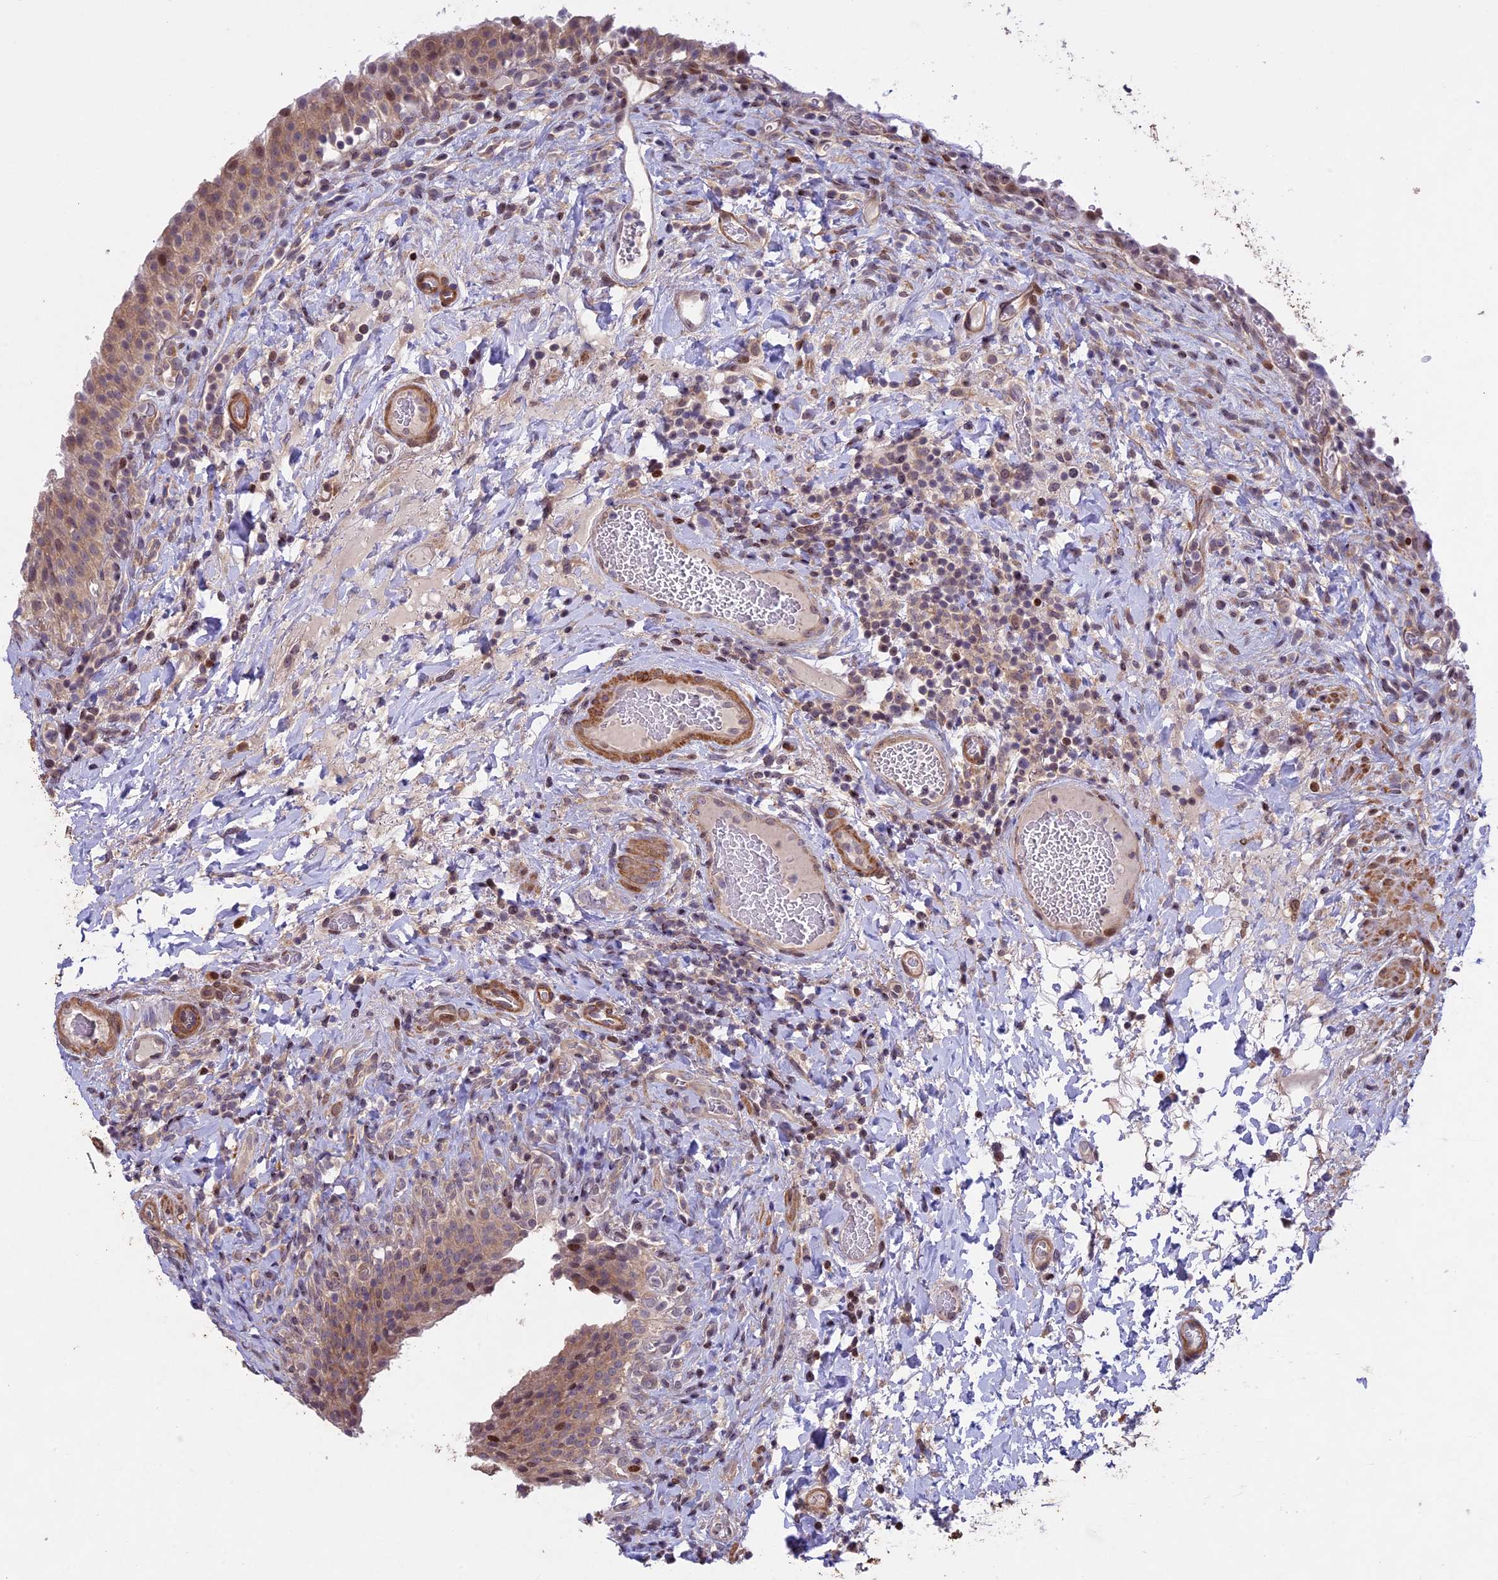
{"staining": {"intensity": "moderate", "quantity": "25%-75%", "location": "cytoplasmic/membranous,nuclear"}, "tissue": "urinary bladder", "cell_type": "Urothelial cells", "image_type": "normal", "snomed": [{"axis": "morphology", "description": "Normal tissue, NOS"}, {"axis": "morphology", "description": "Inflammation, NOS"}, {"axis": "topography", "description": "Urinary bladder"}], "caption": "Protein analysis of unremarkable urinary bladder exhibits moderate cytoplasmic/membranous,nuclear staining in about 25%-75% of urothelial cells. Nuclei are stained in blue.", "gene": "MAN2C1", "patient": {"sex": "male", "age": 64}}